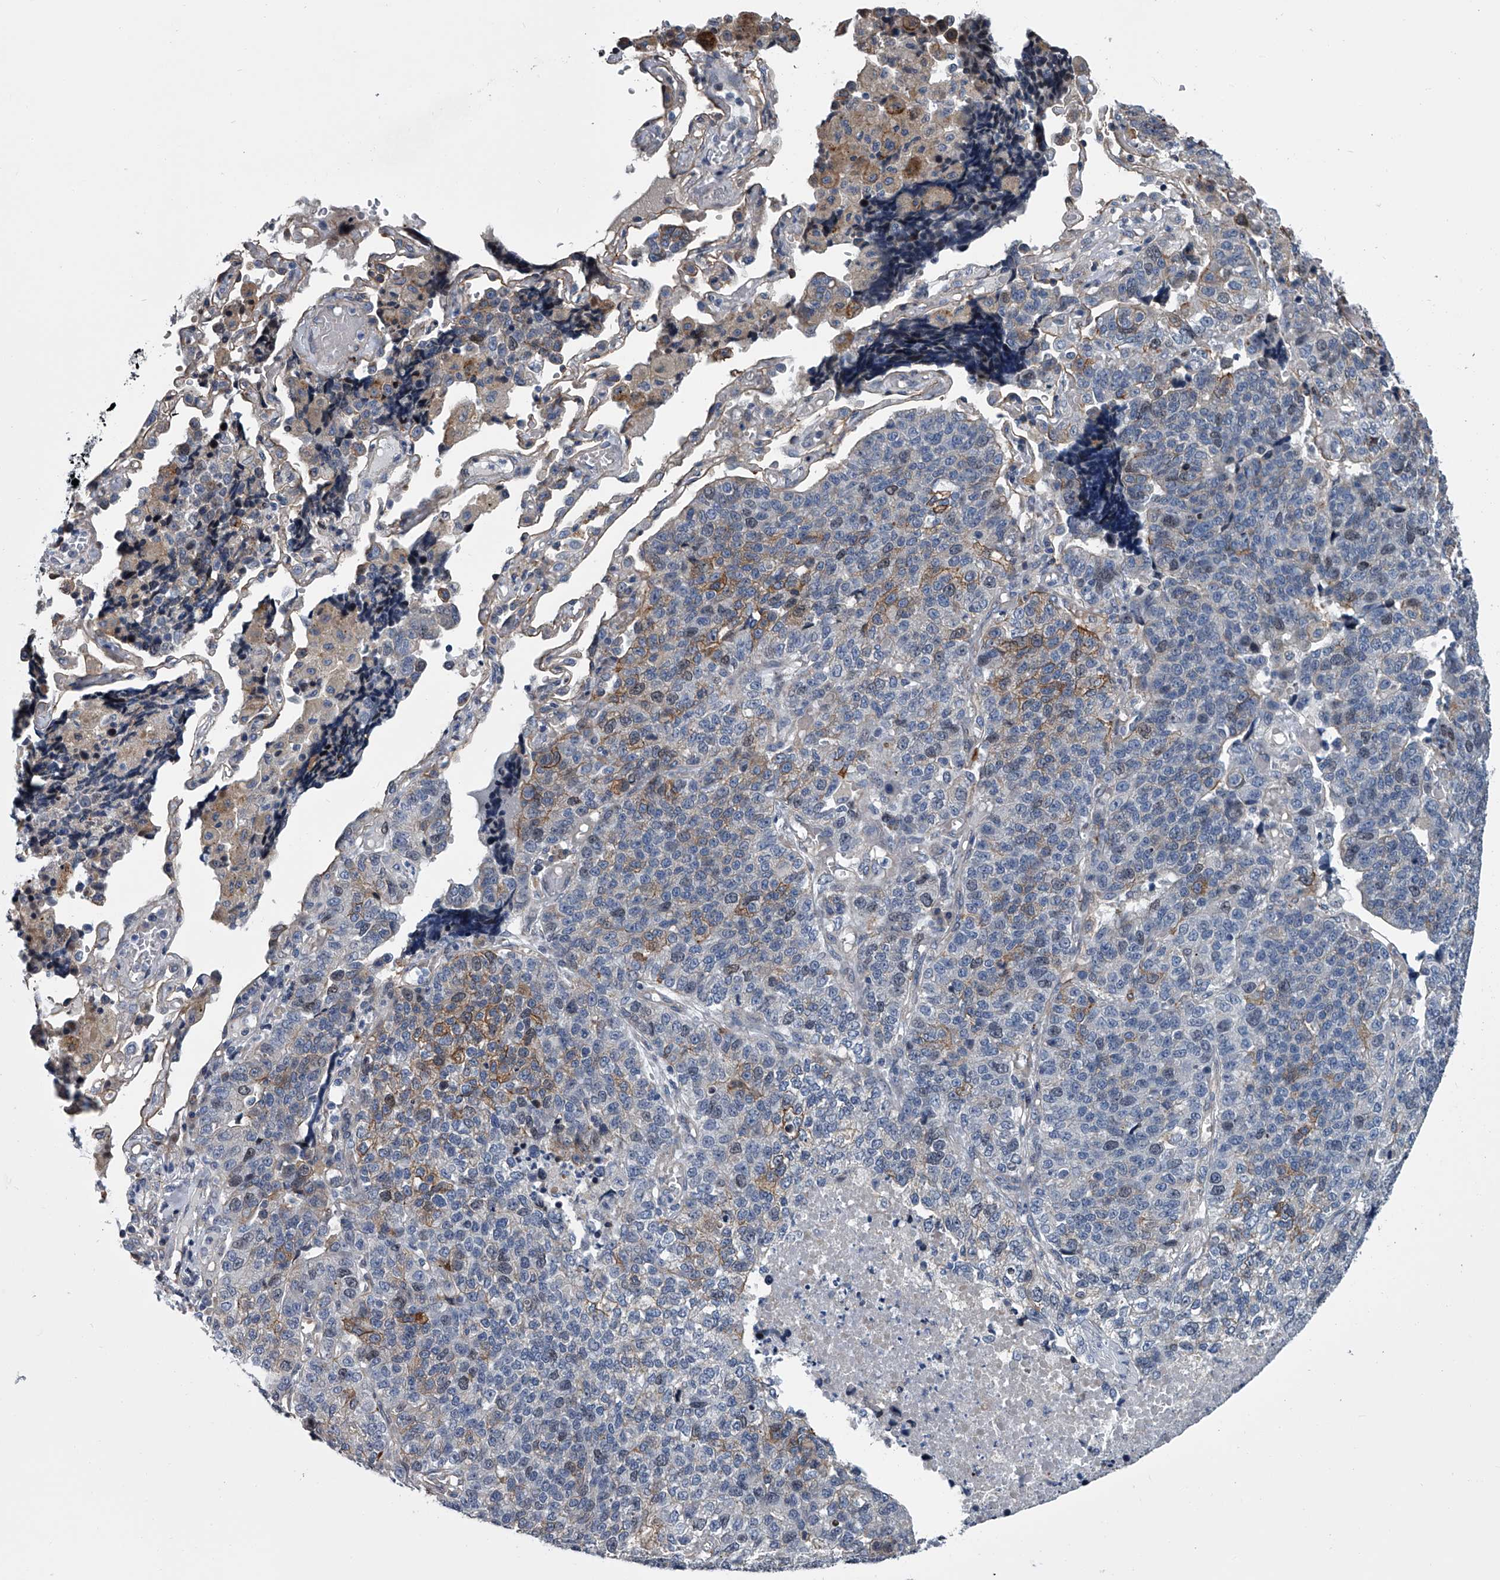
{"staining": {"intensity": "moderate", "quantity": "<25%", "location": "cytoplasmic/membranous"}, "tissue": "lung cancer", "cell_type": "Tumor cells", "image_type": "cancer", "snomed": [{"axis": "morphology", "description": "Adenocarcinoma, NOS"}, {"axis": "topography", "description": "Lung"}], "caption": "Immunohistochemistry (IHC) micrograph of neoplastic tissue: adenocarcinoma (lung) stained using immunohistochemistry shows low levels of moderate protein expression localized specifically in the cytoplasmic/membranous of tumor cells, appearing as a cytoplasmic/membranous brown color.", "gene": "ABCG1", "patient": {"sex": "male", "age": 49}}